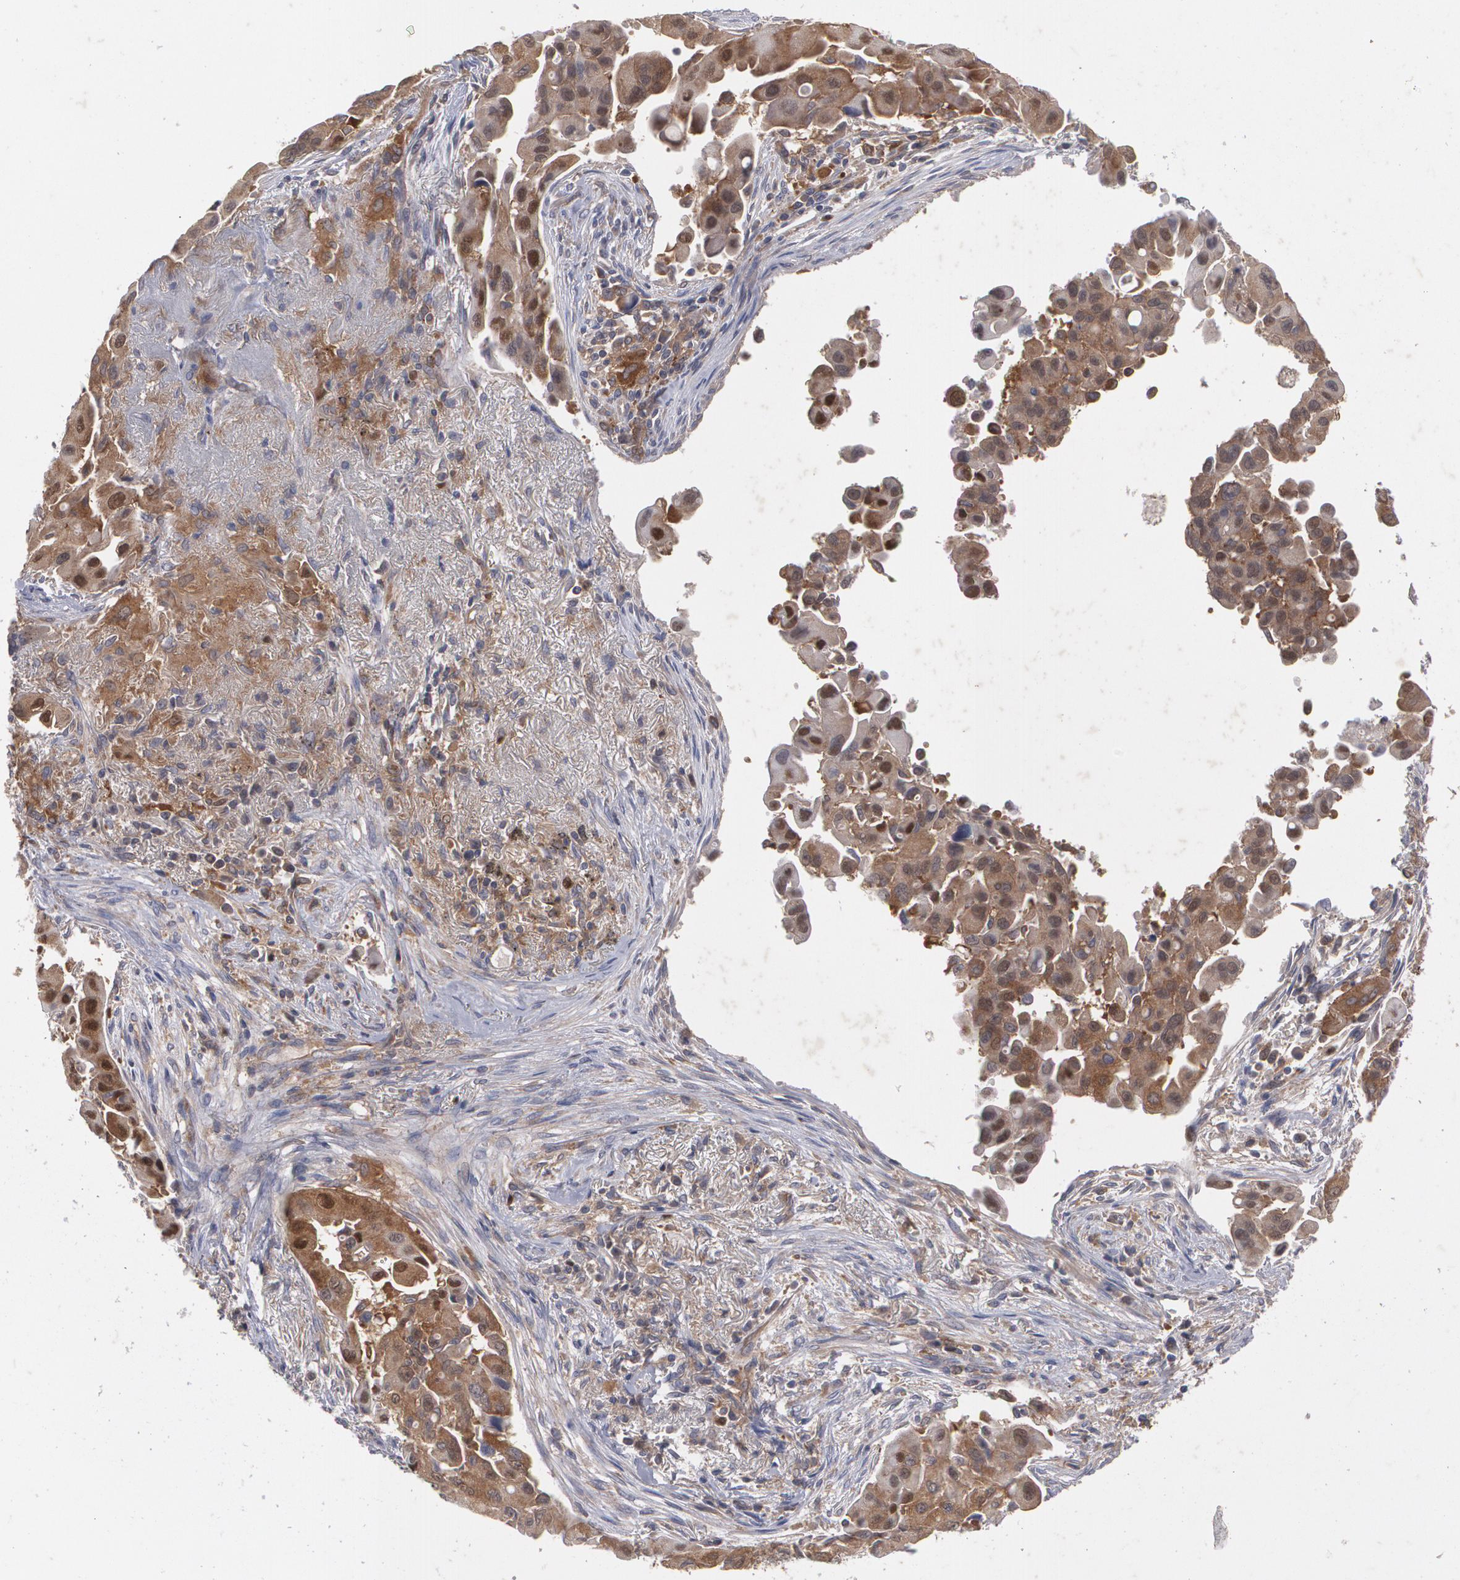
{"staining": {"intensity": "moderate", "quantity": ">75%", "location": "cytoplasmic/membranous"}, "tissue": "lung cancer", "cell_type": "Tumor cells", "image_type": "cancer", "snomed": [{"axis": "morphology", "description": "Adenocarcinoma, NOS"}, {"axis": "topography", "description": "Lung"}], "caption": "Lung adenocarcinoma tissue shows moderate cytoplasmic/membranous staining in about >75% of tumor cells, visualized by immunohistochemistry. (brown staining indicates protein expression, while blue staining denotes nuclei).", "gene": "HTT", "patient": {"sex": "male", "age": 68}}